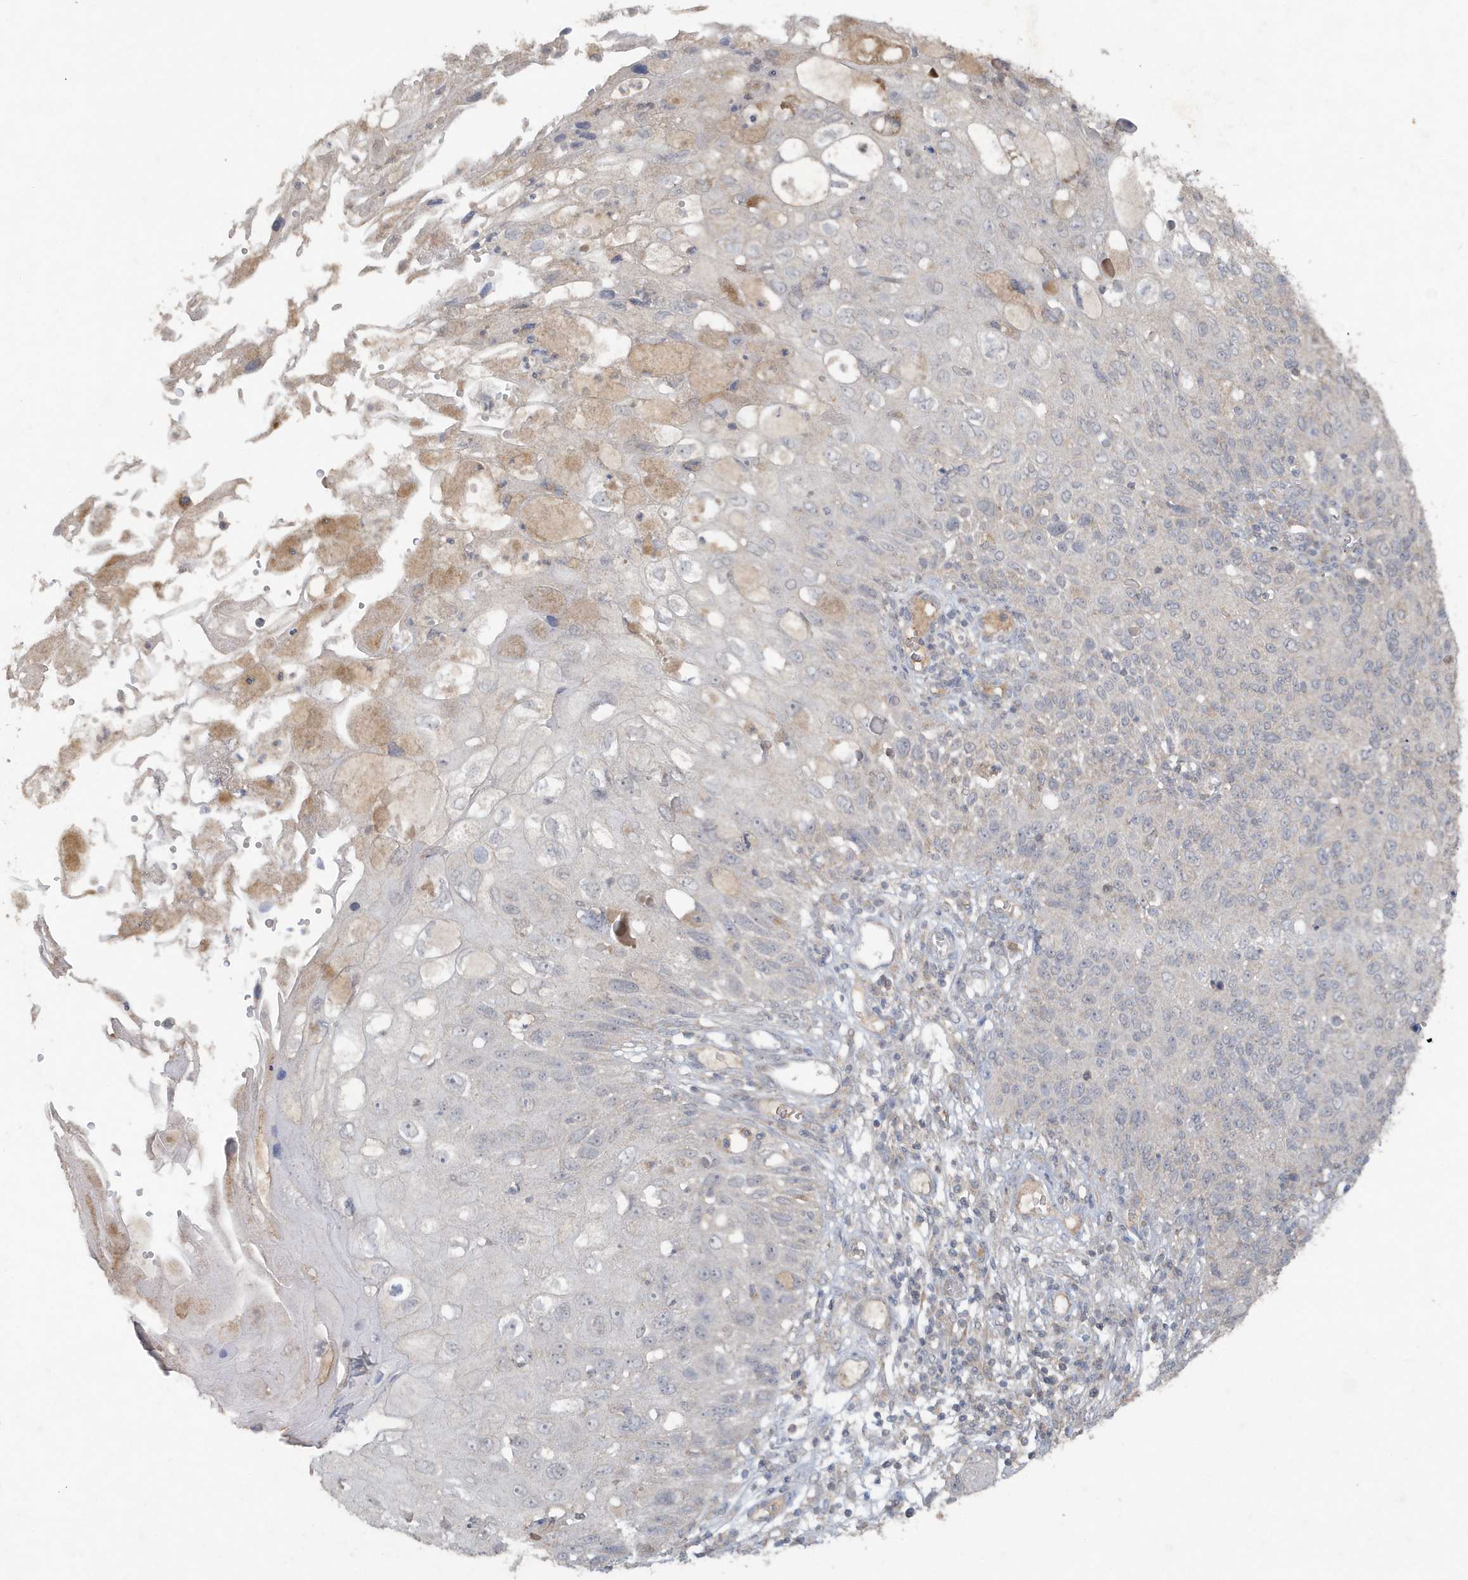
{"staining": {"intensity": "moderate", "quantity": "<25%", "location": "cytoplasmic/membranous"}, "tissue": "cervical cancer", "cell_type": "Tumor cells", "image_type": "cancer", "snomed": [{"axis": "morphology", "description": "Squamous cell carcinoma, NOS"}, {"axis": "topography", "description": "Cervix"}], "caption": "IHC of human cervical cancer demonstrates low levels of moderate cytoplasmic/membranous staining in approximately <25% of tumor cells. The protein is shown in brown color, while the nuclei are stained blue.", "gene": "C1RL", "patient": {"sex": "female", "age": 70}}